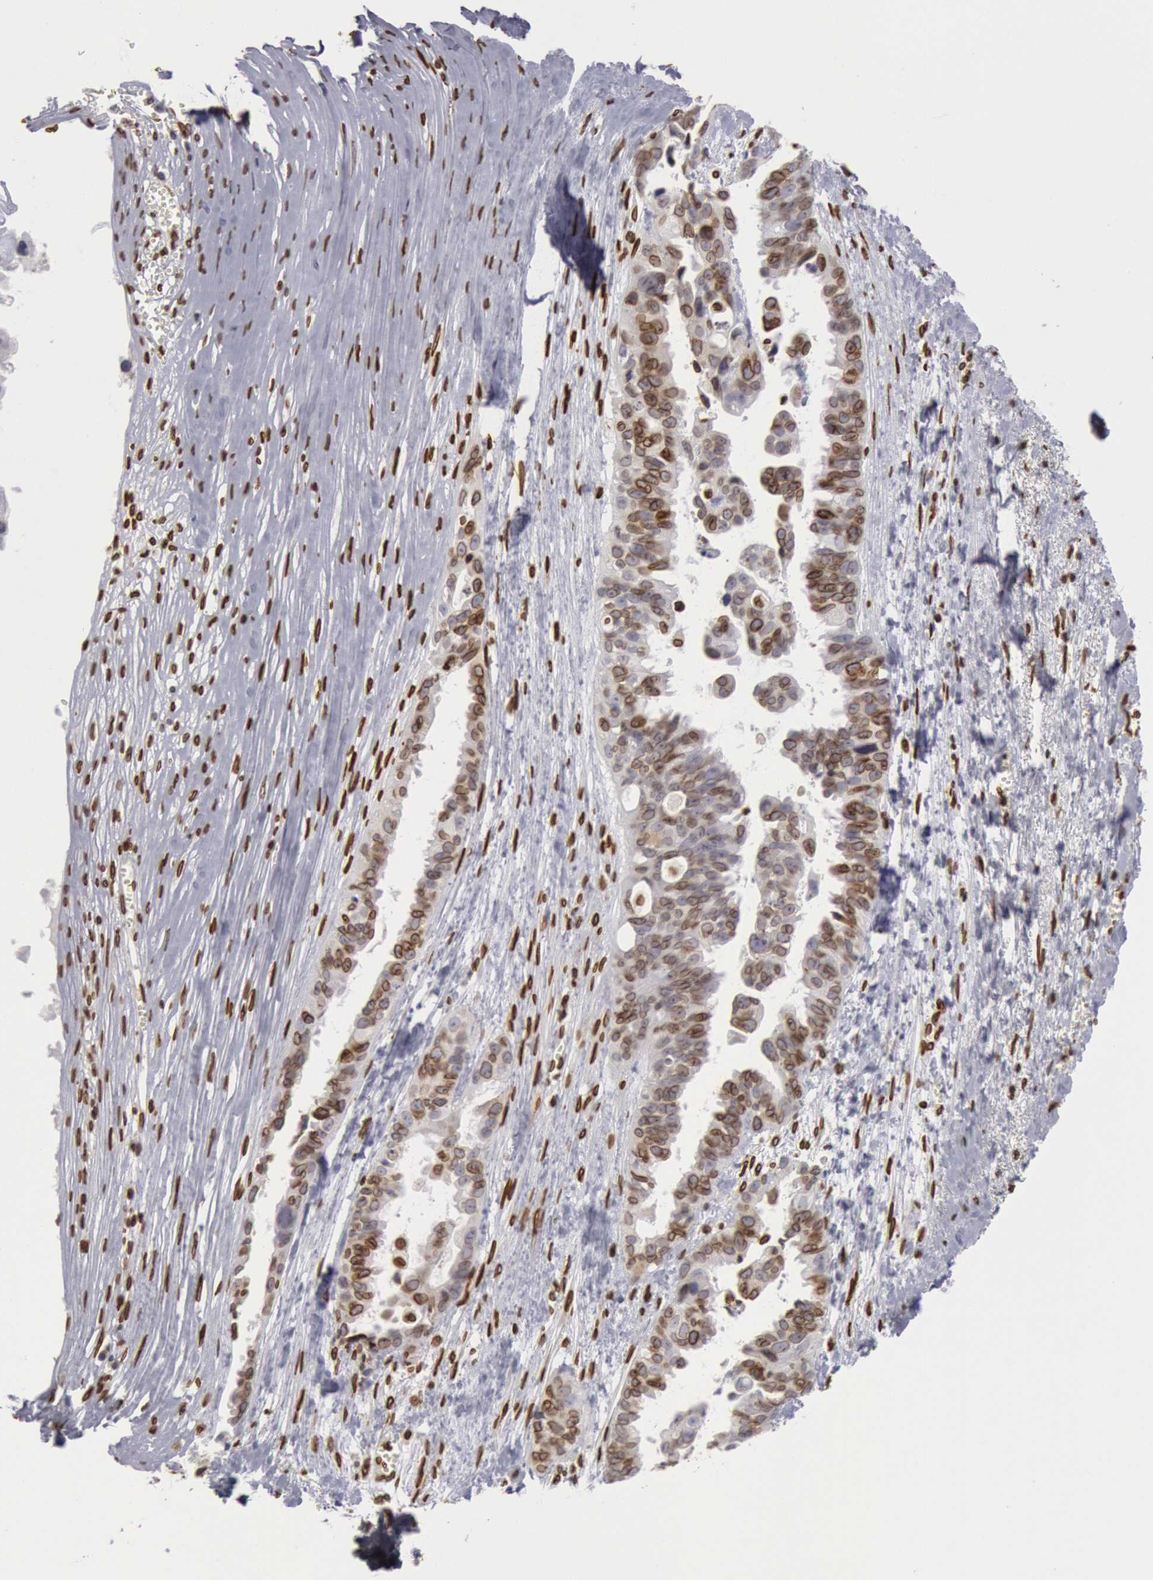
{"staining": {"intensity": "moderate", "quantity": "25%-75%", "location": "nuclear"}, "tissue": "ovarian cancer", "cell_type": "Tumor cells", "image_type": "cancer", "snomed": [{"axis": "morphology", "description": "Carcinoma, endometroid"}, {"axis": "topography", "description": "Ovary"}], "caption": "The immunohistochemical stain highlights moderate nuclear staining in tumor cells of endometroid carcinoma (ovarian) tissue. (brown staining indicates protein expression, while blue staining denotes nuclei).", "gene": "SUN2", "patient": {"sex": "female", "age": 85}}